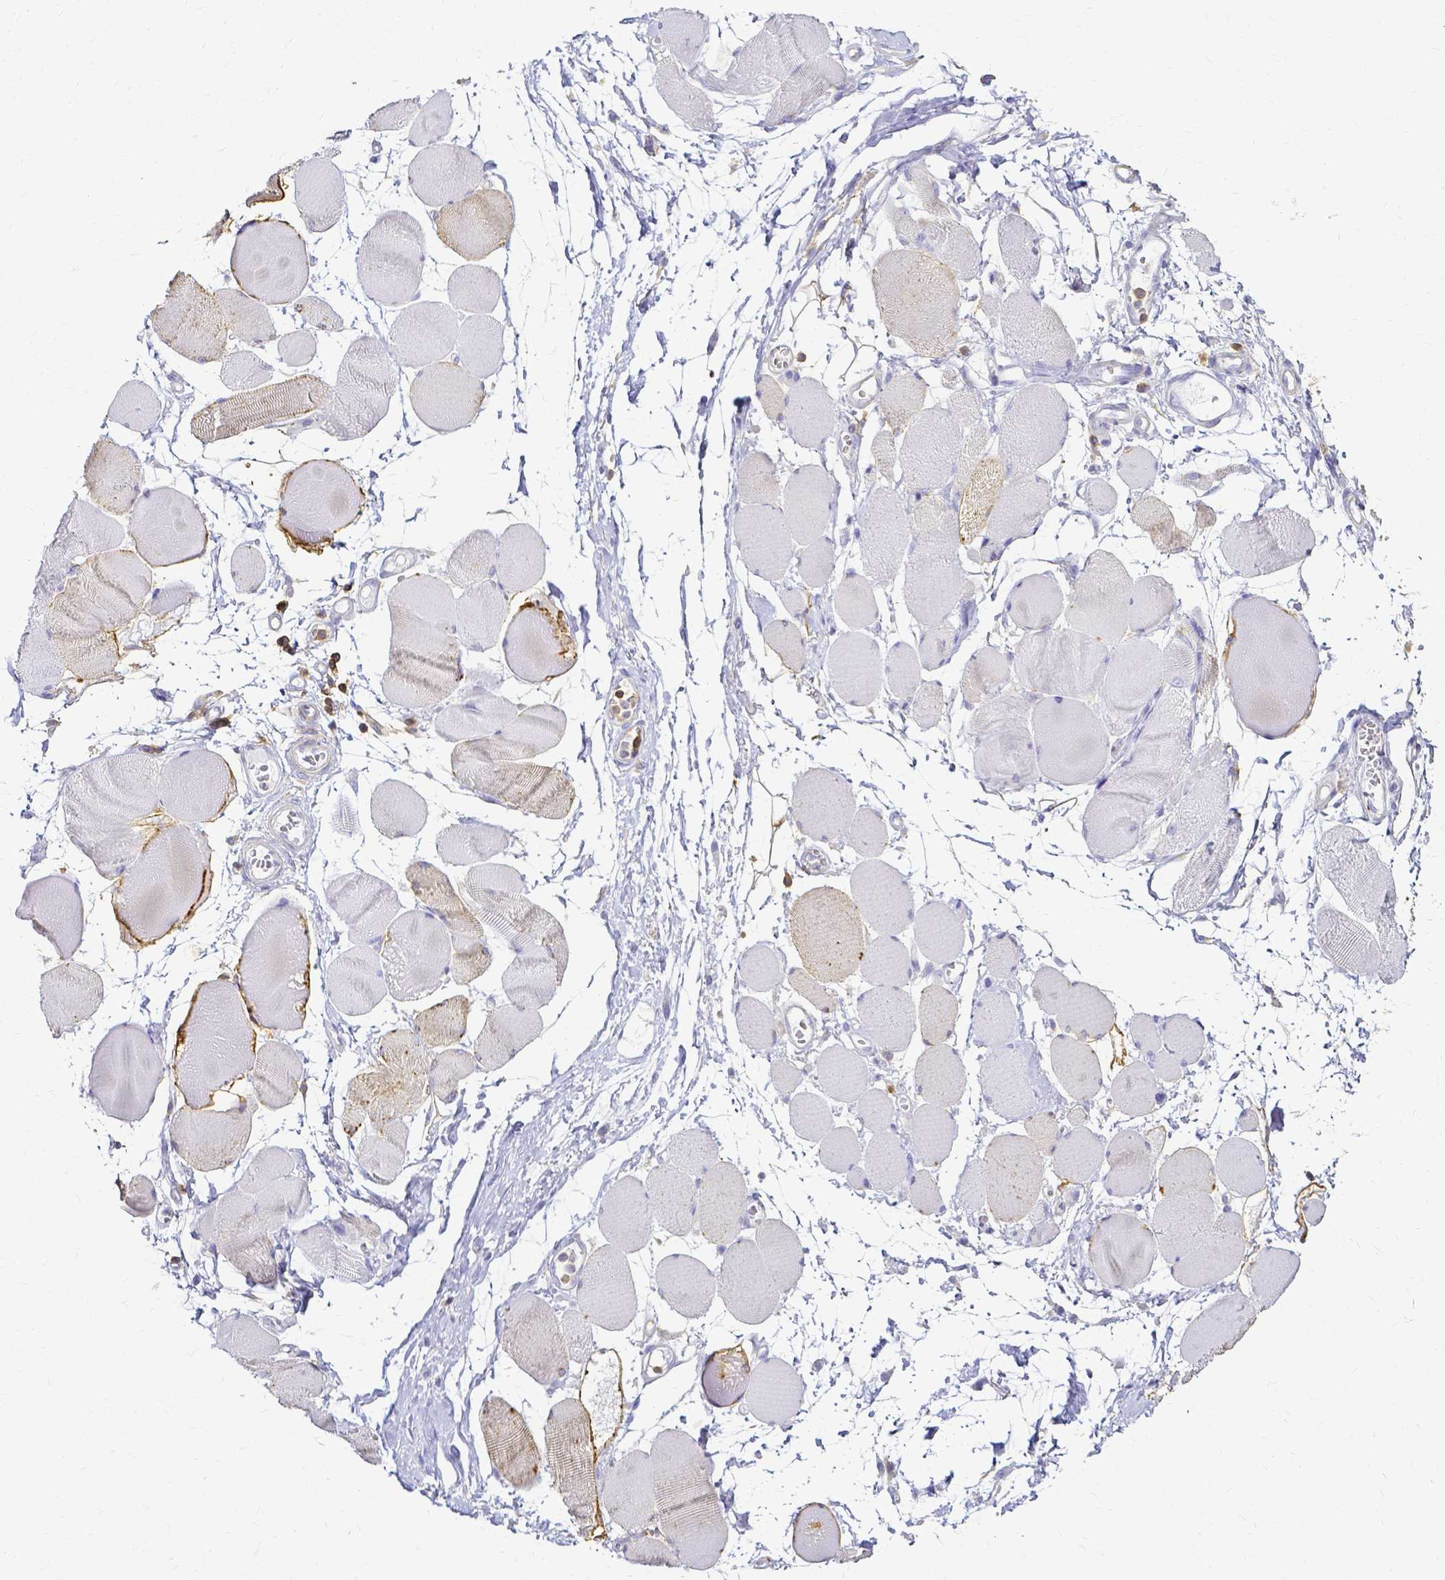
{"staining": {"intensity": "moderate", "quantity": "<25%", "location": "cytoplasmic/membranous"}, "tissue": "skeletal muscle", "cell_type": "Myocytes", "image_type": "normal", "snomed": [{"axis": "morphology", "description": "Normal tissue, NOS"}, {"axis": "topography", "description": "Skeletal muscle"}], "caption": "DAB (3,3'-diaminobenzidine) immunohistochemical staining of benign human skeletal muscle reveals moderate cytoplasmic/membranous protein expression in approximately <25% of myocytes.", "gene": "HSPA12A", "patient": {"sex": "female", "age": 75}}